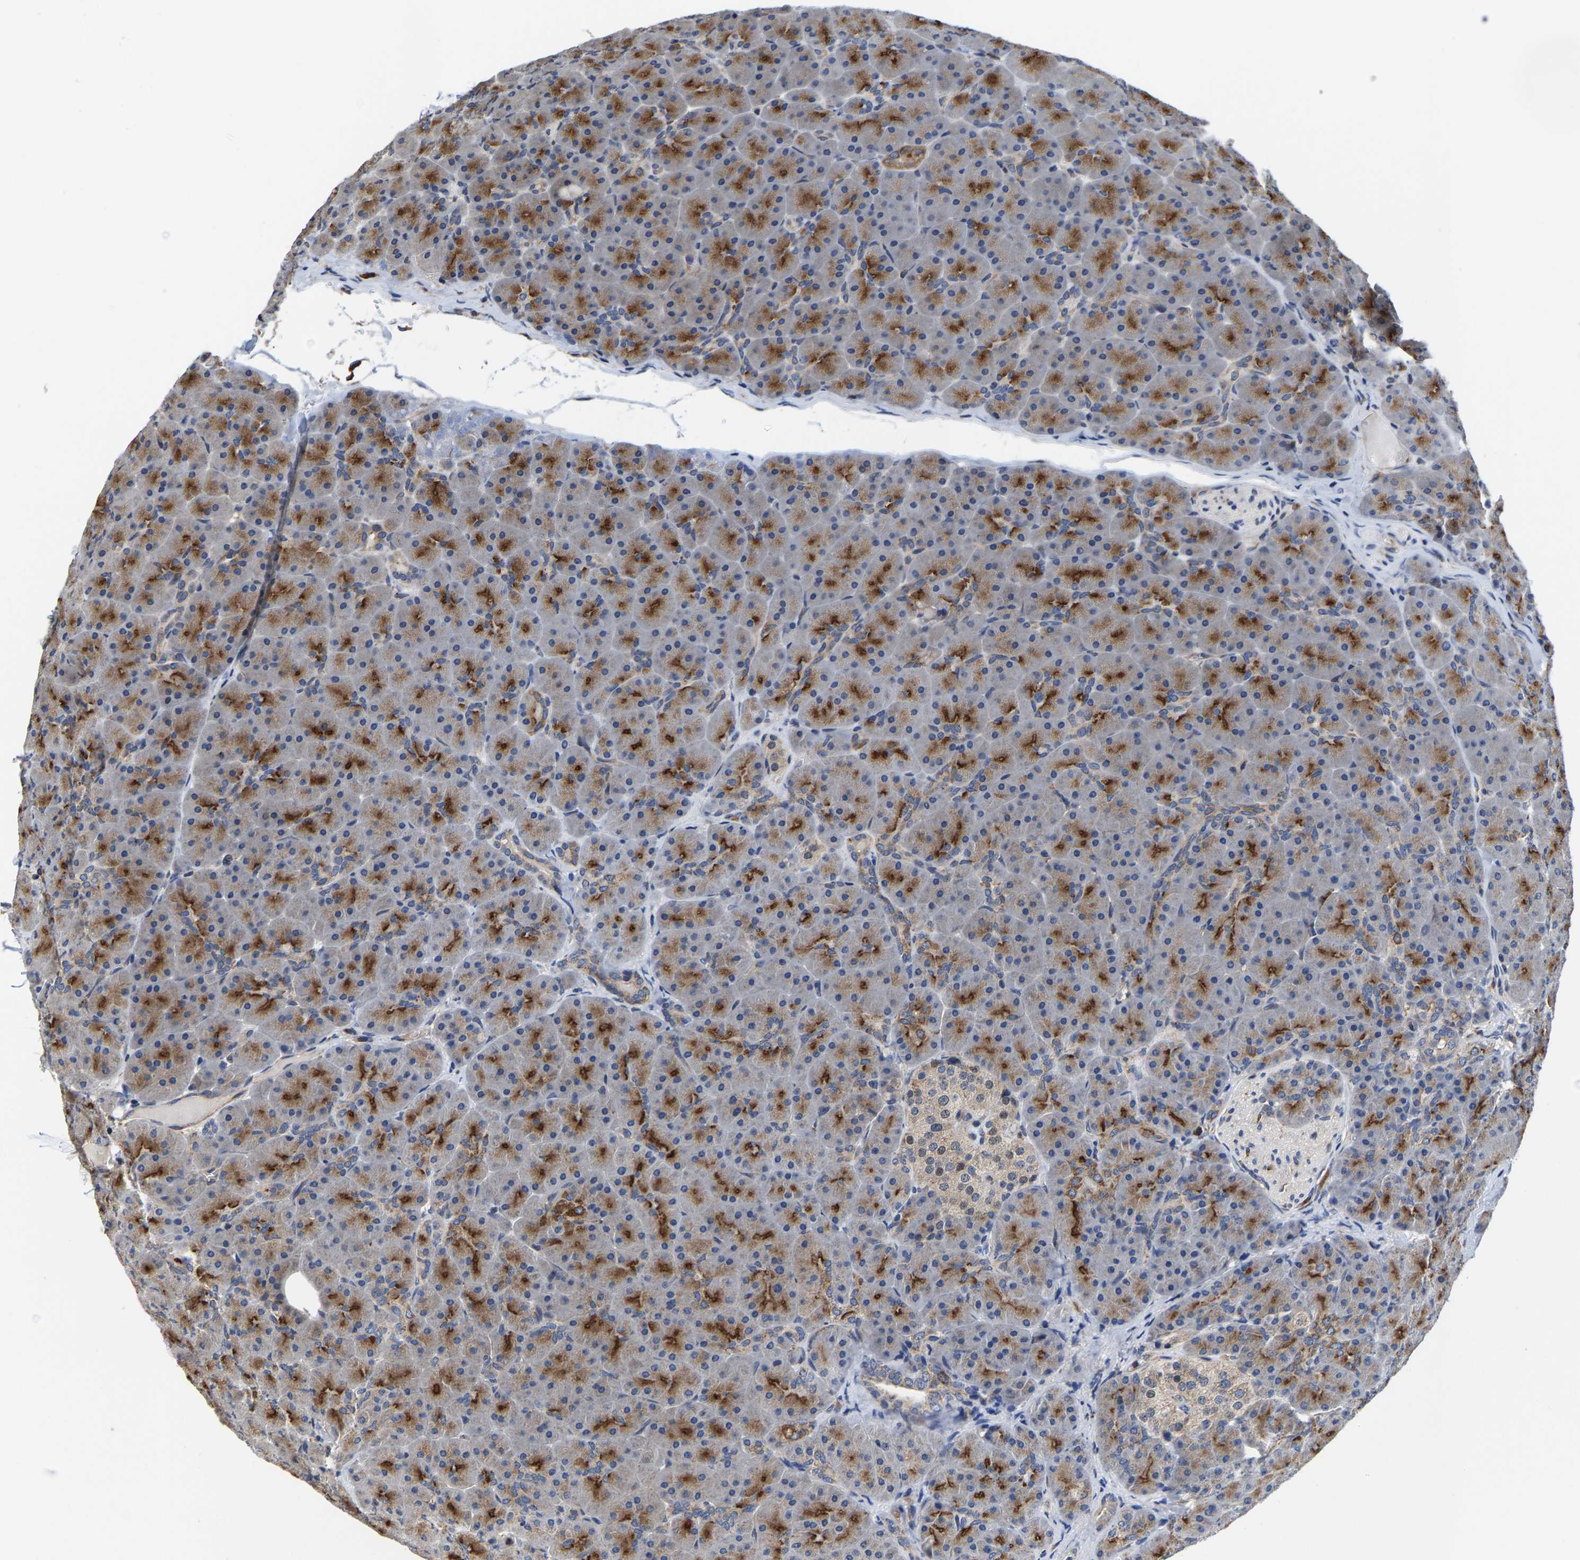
{"staining": {"intensity": "moderate", "quantity": "25%-75%", "location": "cytoplasmic/membranous"}, "tissue": "pancreas", "cell_type": "Exocrine glandular cells", "image_type": "normal", "snomed": [{"axis": "morphology", "description": "Normal tissue, NOS"}, {"axis": "topography", "description": "Pancreas"}], "caption": "There is medium levels of moderate cytoplasmic/membranous staining in exocrine glandular cells of benign pancreas, as demonstrated by immunohistochemical staining (brown color).", "gene": "PFKFB3", "patient": {"sex": "male", "age": 66}}